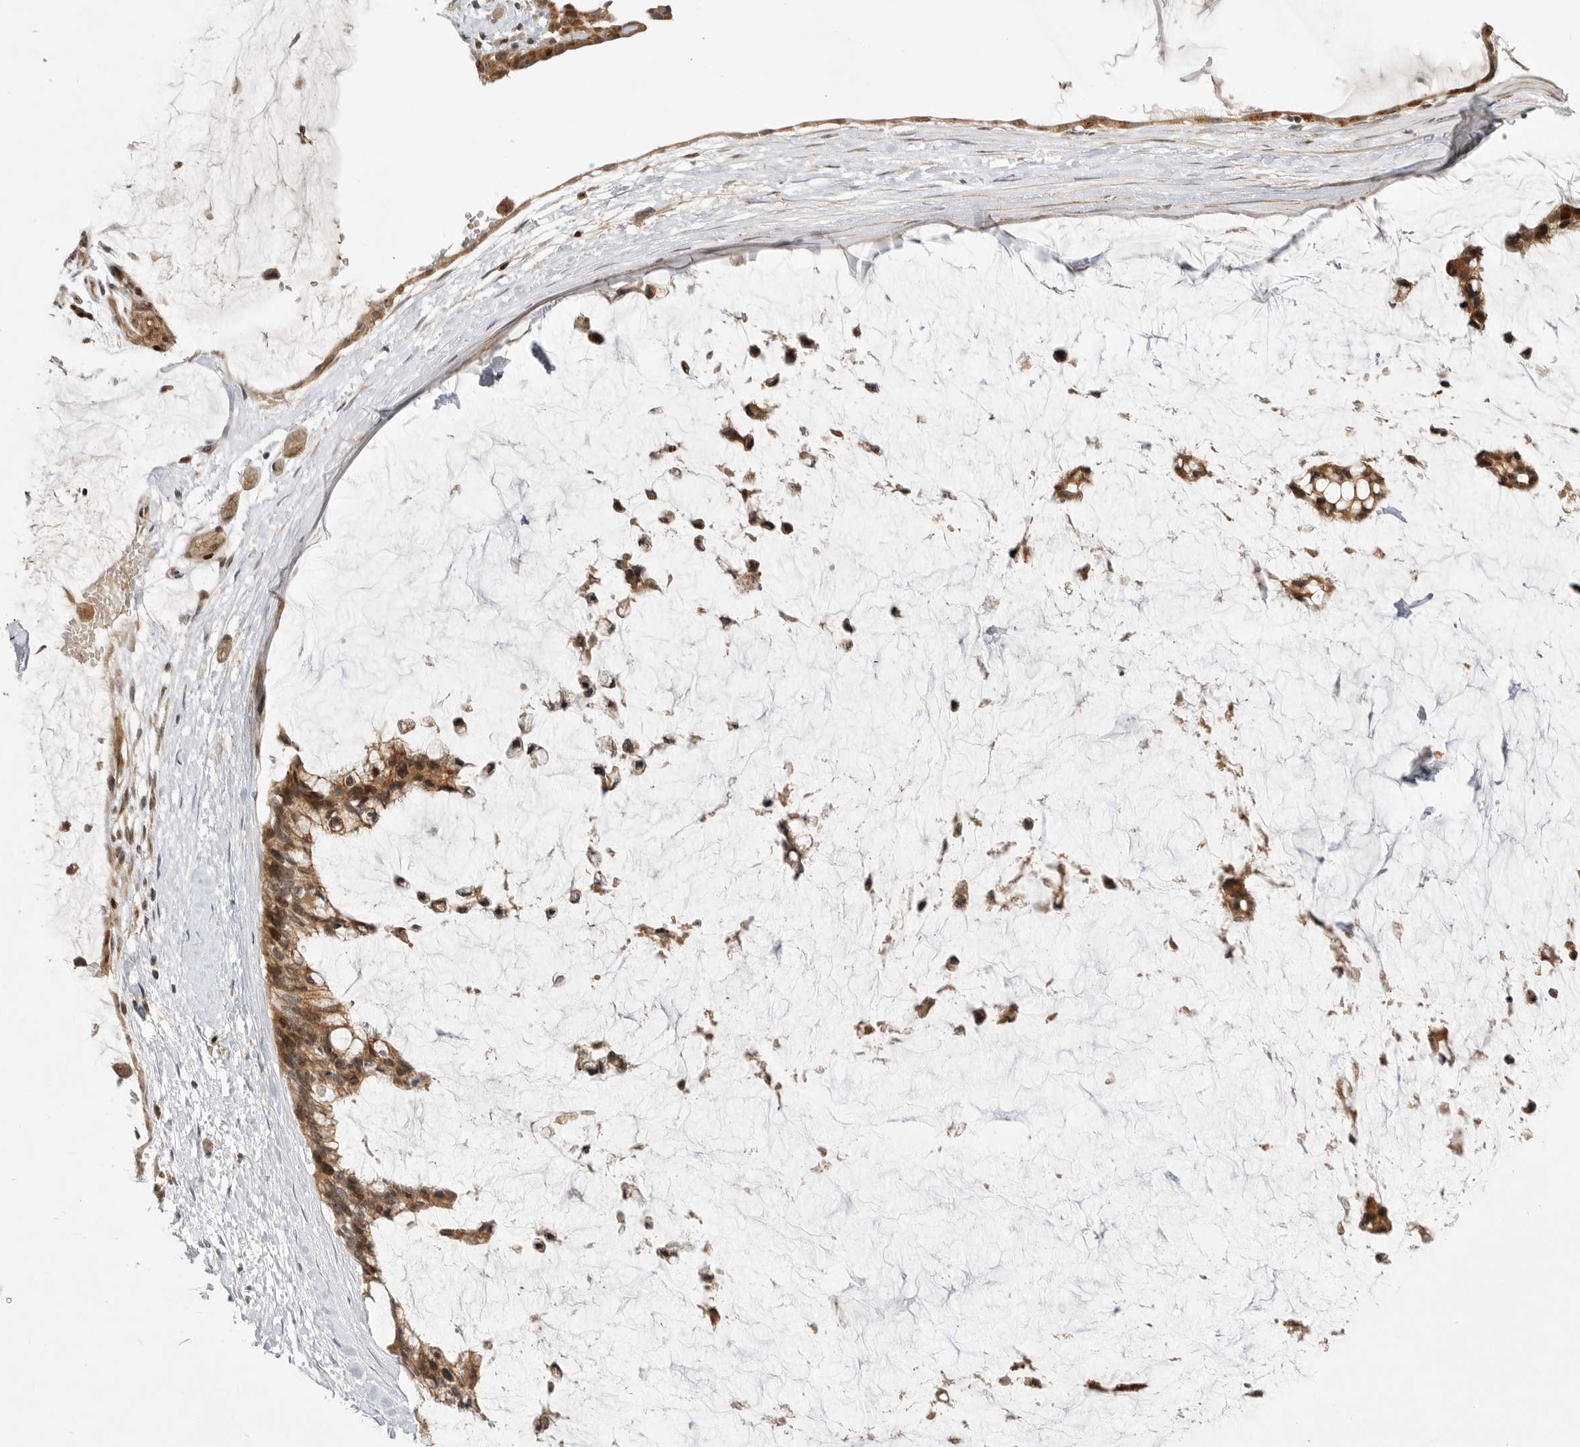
{"staining": {"intensity": "moderate", "quantity": ">75%", "location": "cytoplasmic/membranous,nuclear"}, "tissue": "ovarian cancer", "cell_type": "Tumor cells", "image_type": "cancer", "snomed": [{"axis": "morphology", "description": "Cystadenocarcinoma, mucinous, NOS"}, {"axis": "topography", "description": "Ovary"}], "caption": "Protein expression by immunohistochemistry (IHC) displays moderate cytoplasmic/membranous and nuclear expression in approximately >75% of tumor cells in ovarian cancer (mucinous cystadenocarcinoma). The protein is stained brown, and the nuclei are stained in blue (DAB (3,3'-diaminobenzidine) IHC with brightfield microscopy, high magnification).", "gene": "CSNK1G3", "patient": {"sex": "female", "age": 39}}